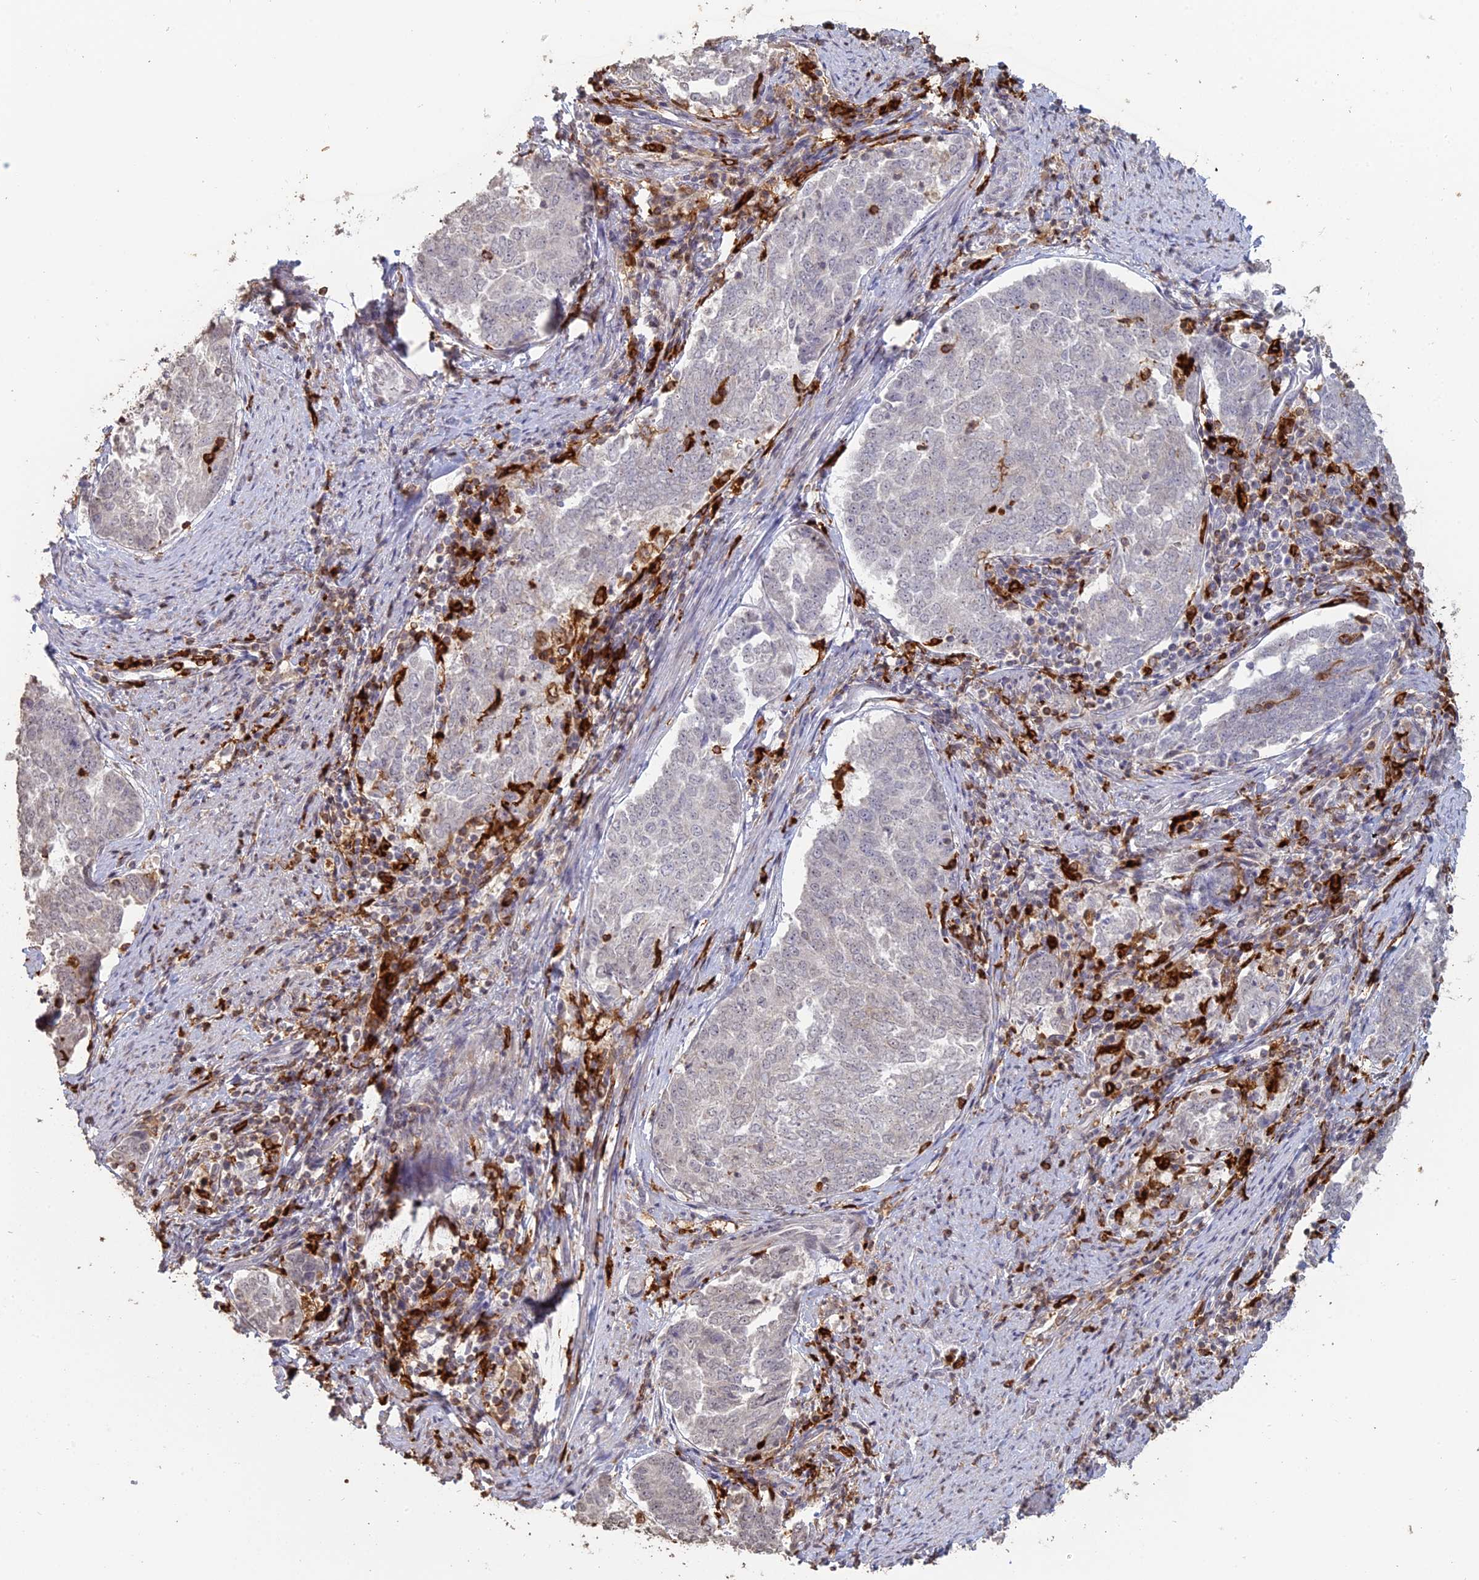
{"staining": {"intensity": "negative", "quantity": "none", "location": "none"}, "tissue": "endometrial cancer", "cell_type": "Tumor cells", "image_type": "cancer", "snomed": [{"axis": "morphology", "description": "Adenocarcinoma, NOS"}, {"axis": "topography", "description": "Endometrium"}], "caption": "DAB immunohistochemical staining of endometrial cancer reveals no significant positivity in tumor cells.", "gene": "APOBR", "patient": {"sex": "female", "age": 80}}